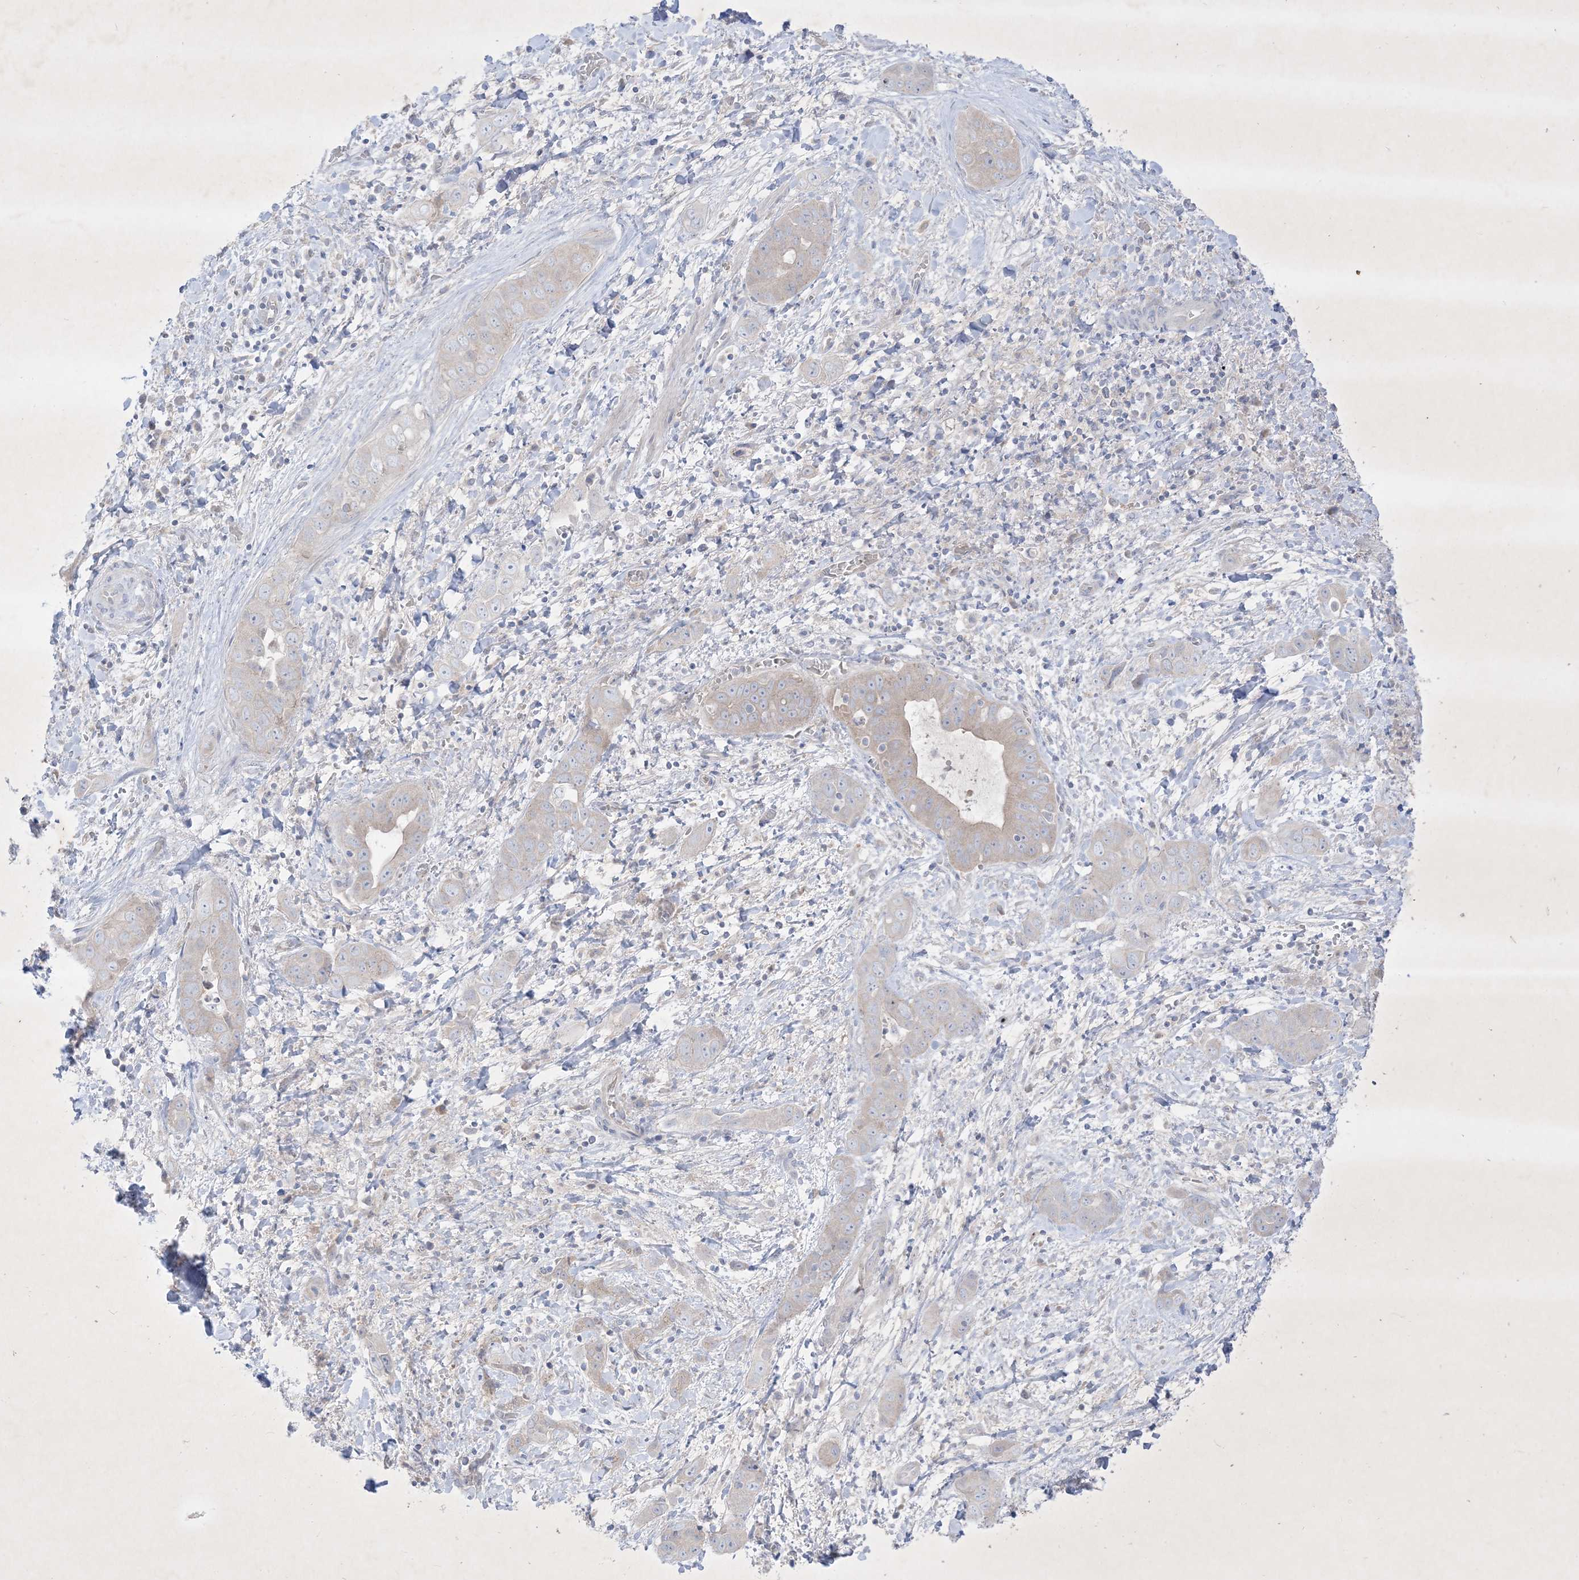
{"staining": {"intensity": "negative", "quantity": "none", "location": "none"}, "tissue": "liver cancer", "cell_type": "Tumor cells", "image_type": "cancer", "snomed": [{"axis": "morphology", "description": "Cholangiocarcinoma"}, {"axis": "topography", "description": "Liver"}], "caption": "Immunohistochemistry image of neoplastic tissue: human liver cancer (cholangiocarcinoma) stained with DAB displays no significant protein positivity in tumor cells.", "gene": "PLEKHA3", "patient": {"sex": "female", "age": 52}}